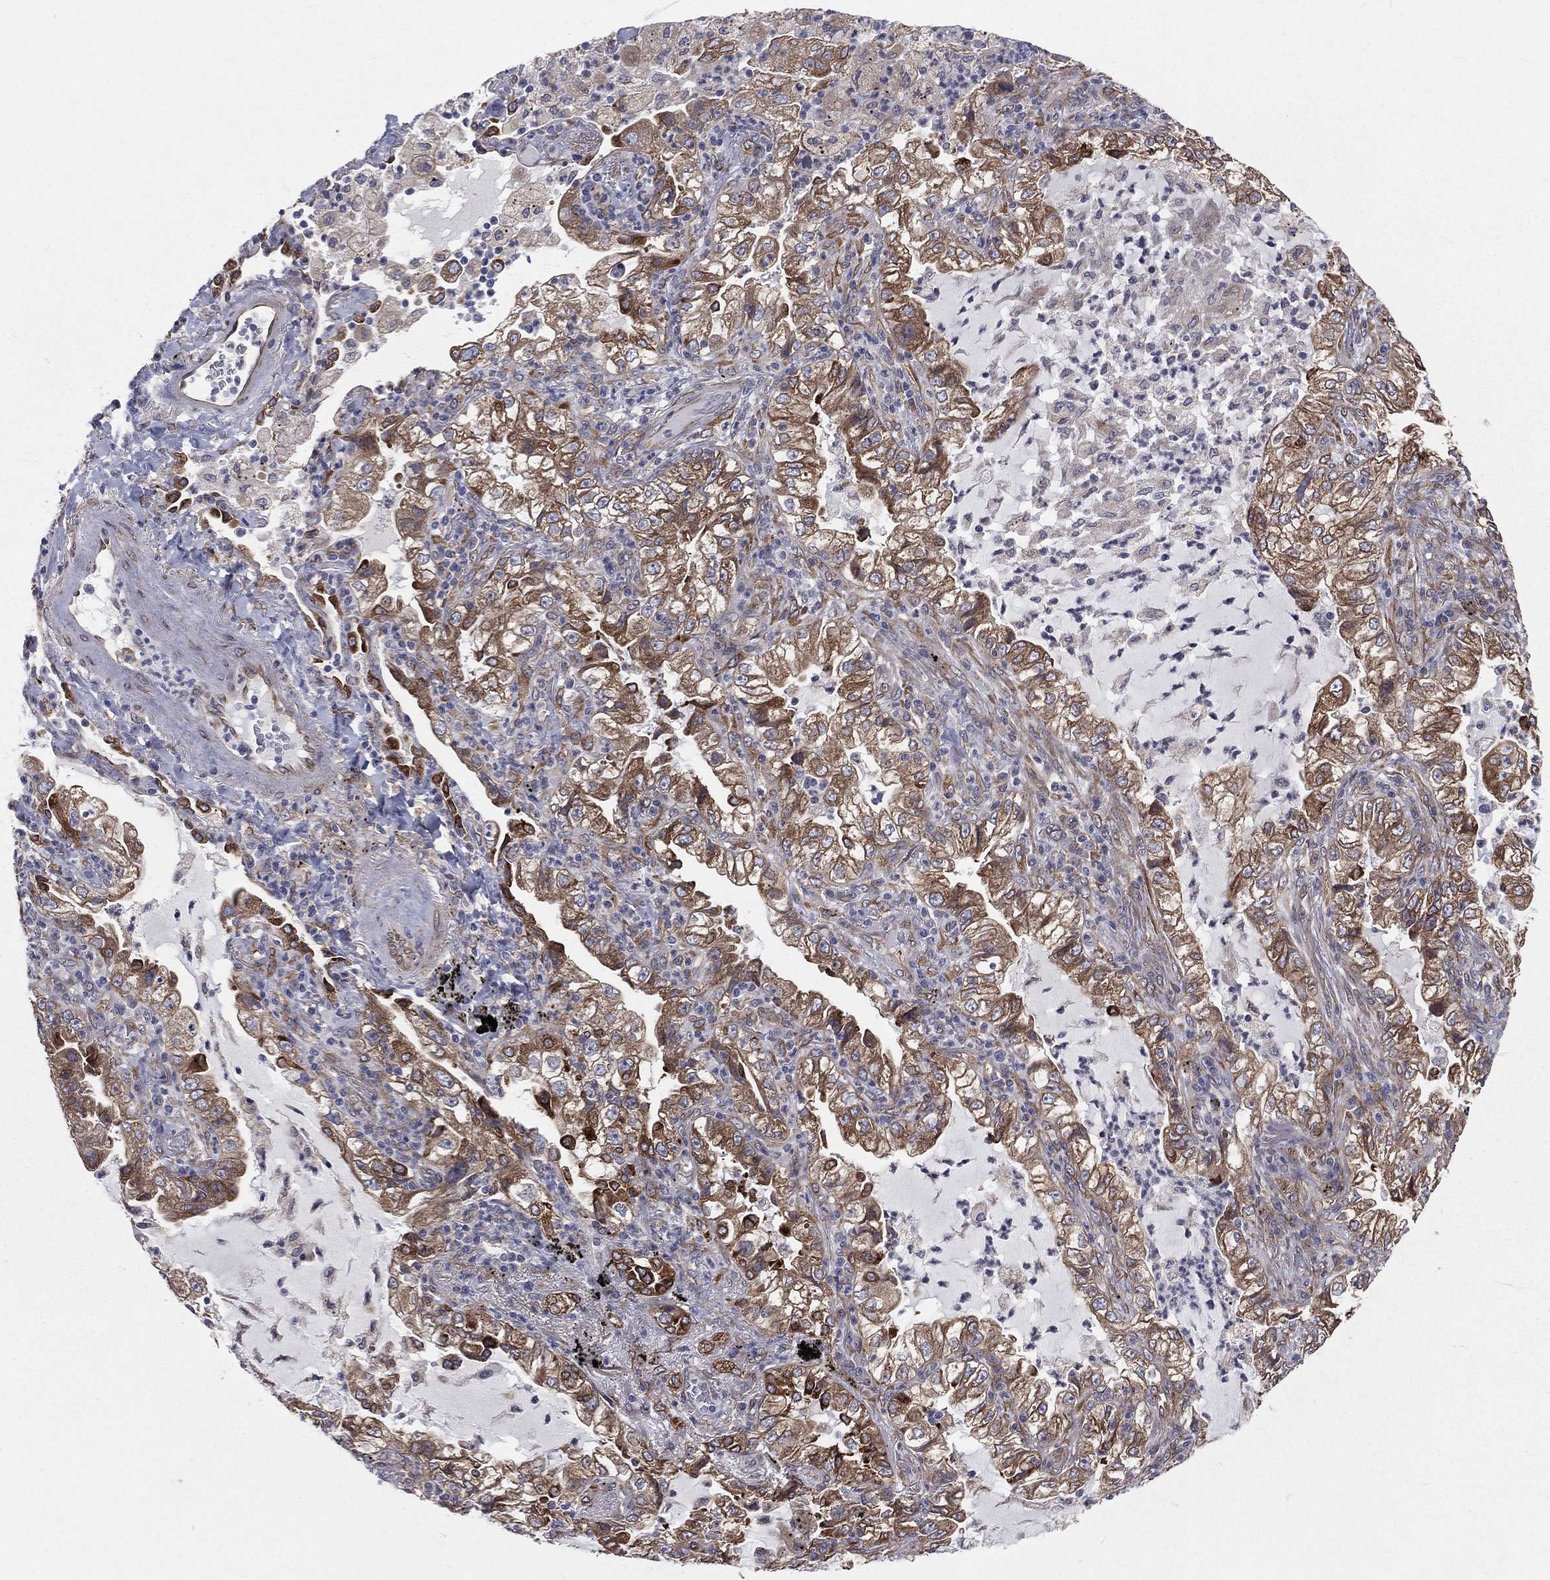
{"staining": {"intensity": "moderate", "quantity": ">75%", "location": "cytoplasmic/membranous"}, "tissue": "lung cancer", "cell_type": "Tumor cells", "image_type": "cancer", "snomed": [{"axis": "morphology", "description": "Adenocarcinoma, NOS"}, {"axis": "topography", "description": "Lung"}], "caption": "IHC photomicrograph of lung cancer (adenocarcinoma) stained for a protein (brown), which reveals medium levels of moderate cytoplasmic/membranous positivity in approximately >75% of tumor cells.", "gene": "PGRMC1", "patient": {"sex": "female", "age": 73}}